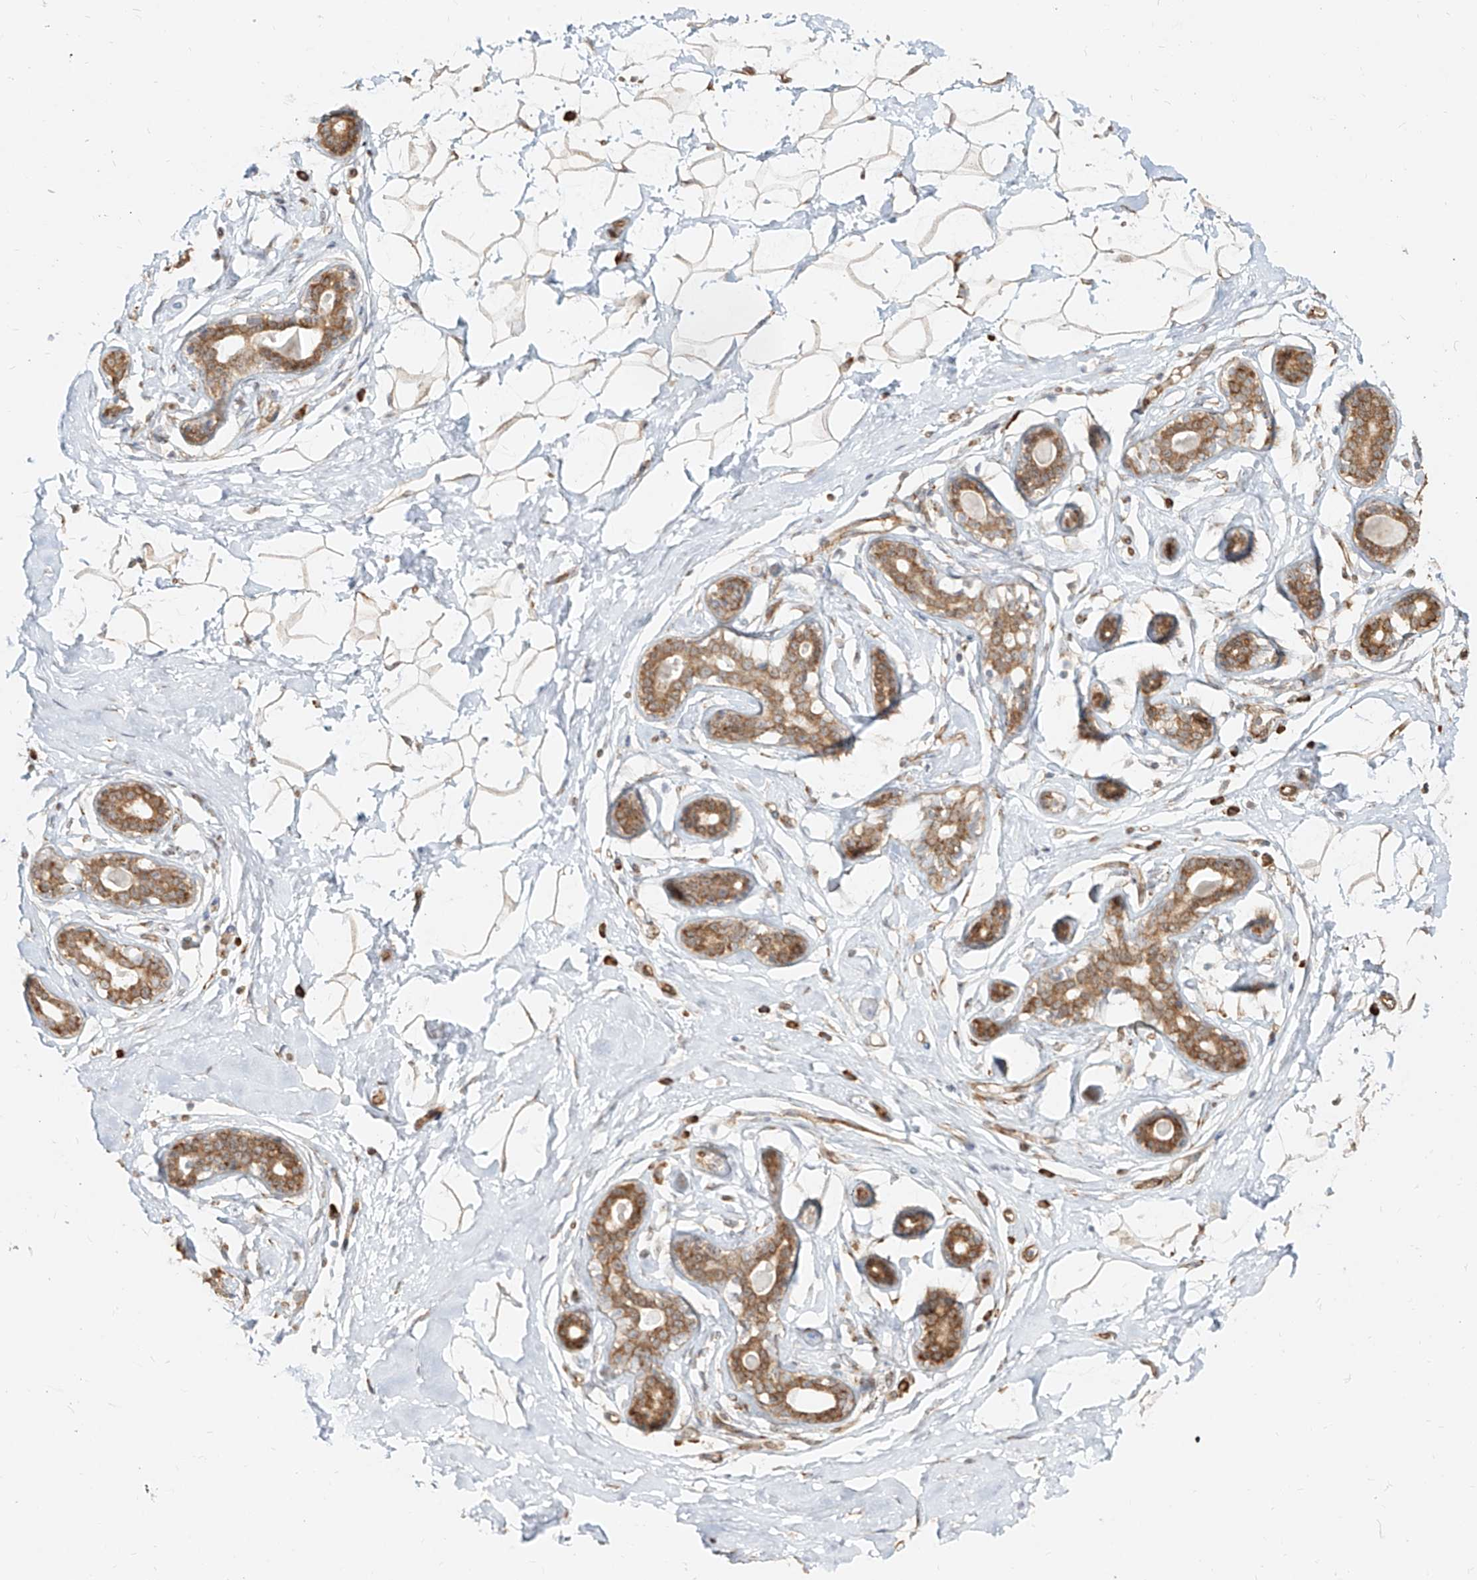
{"staining": {"intensity": "moderate", "quantity": ">75%", "location": "cytoplasmic/membranous"}, "tissue": "breast", "cell_type": "Adipocytes", "image_type": "normal", "snomed": [{"axis": "morphology", "description": "Normal tissue, NOS"}, {"axis": "morphology", "description": "Adenoma, NOS"}, {"axis": "topography", "description": "Breast"}], "caption": "The immunohistochemical stain shows moderate cytoplasmic/membranous expression in adipocytes of benign breast. Using DAB (brown) and hematoxylin (blue) stains, captured at high magnification using brightfield microscopy.", "gene": "UBE2K", "patient": {"sex": "female", "age": 23}}